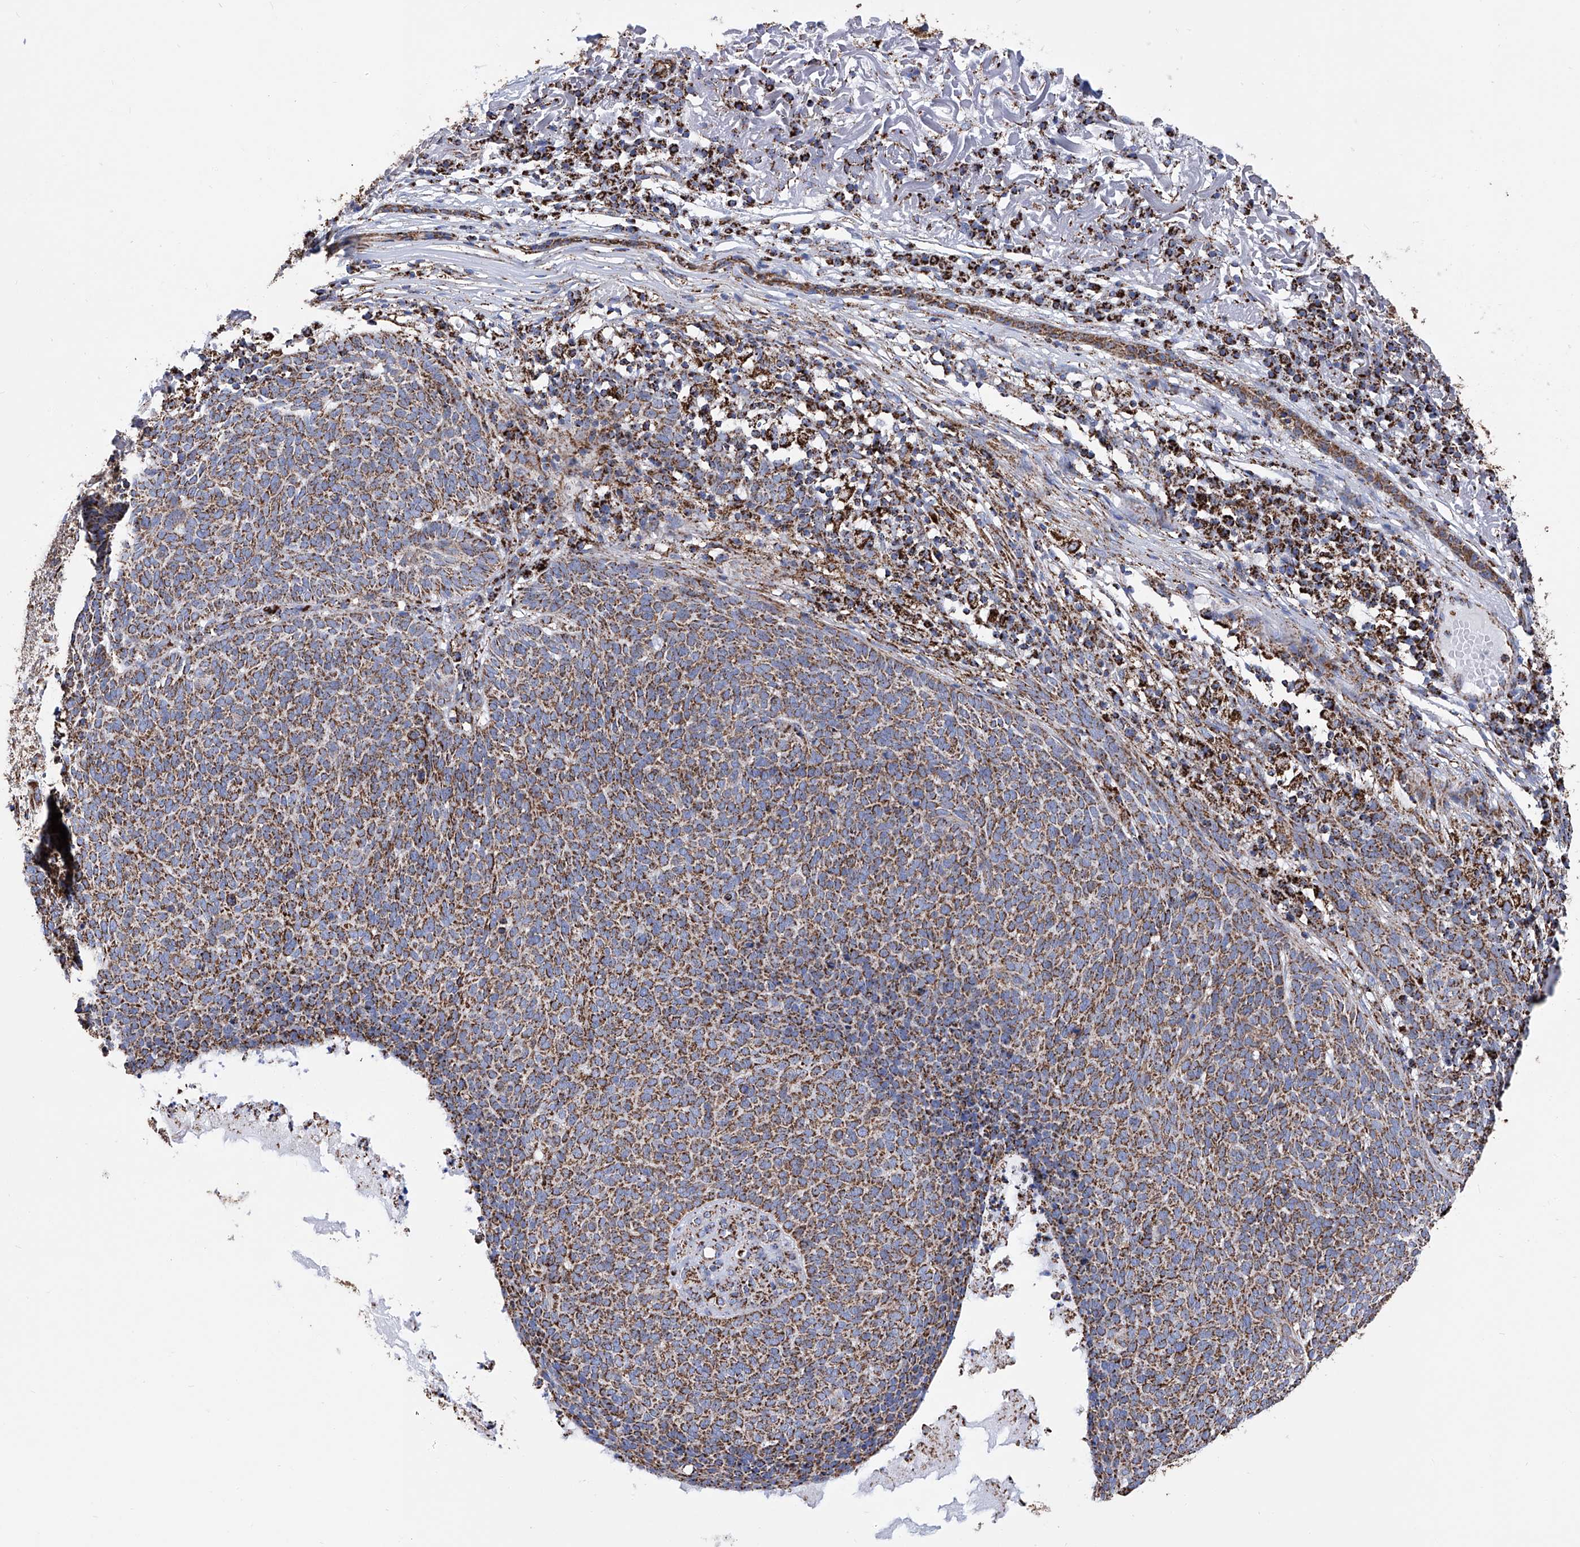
{"staining": {"intensity": "moderate", "quantity": ">75%", "location": "cytoplasmic/membranous"}, "tissue": "skin cancer", "cell_type": "Tumor cells", "image_type": "cancer", "snomed": [{"axis": "morphology", "description": "Squamous cell carcinoma, NOS"}, {"axis": "topography", "description": "Skin"}], "caption": "Immunohistochemistry (IHC) of human skin cancer (squamous cell carcinoma) shows medium levels of moderate cytoplasmic/membranous positivity in approximately >75% of tumor cells.", "gene": "ATP5PF", "patient": {"sex": "female", "age": 90}}